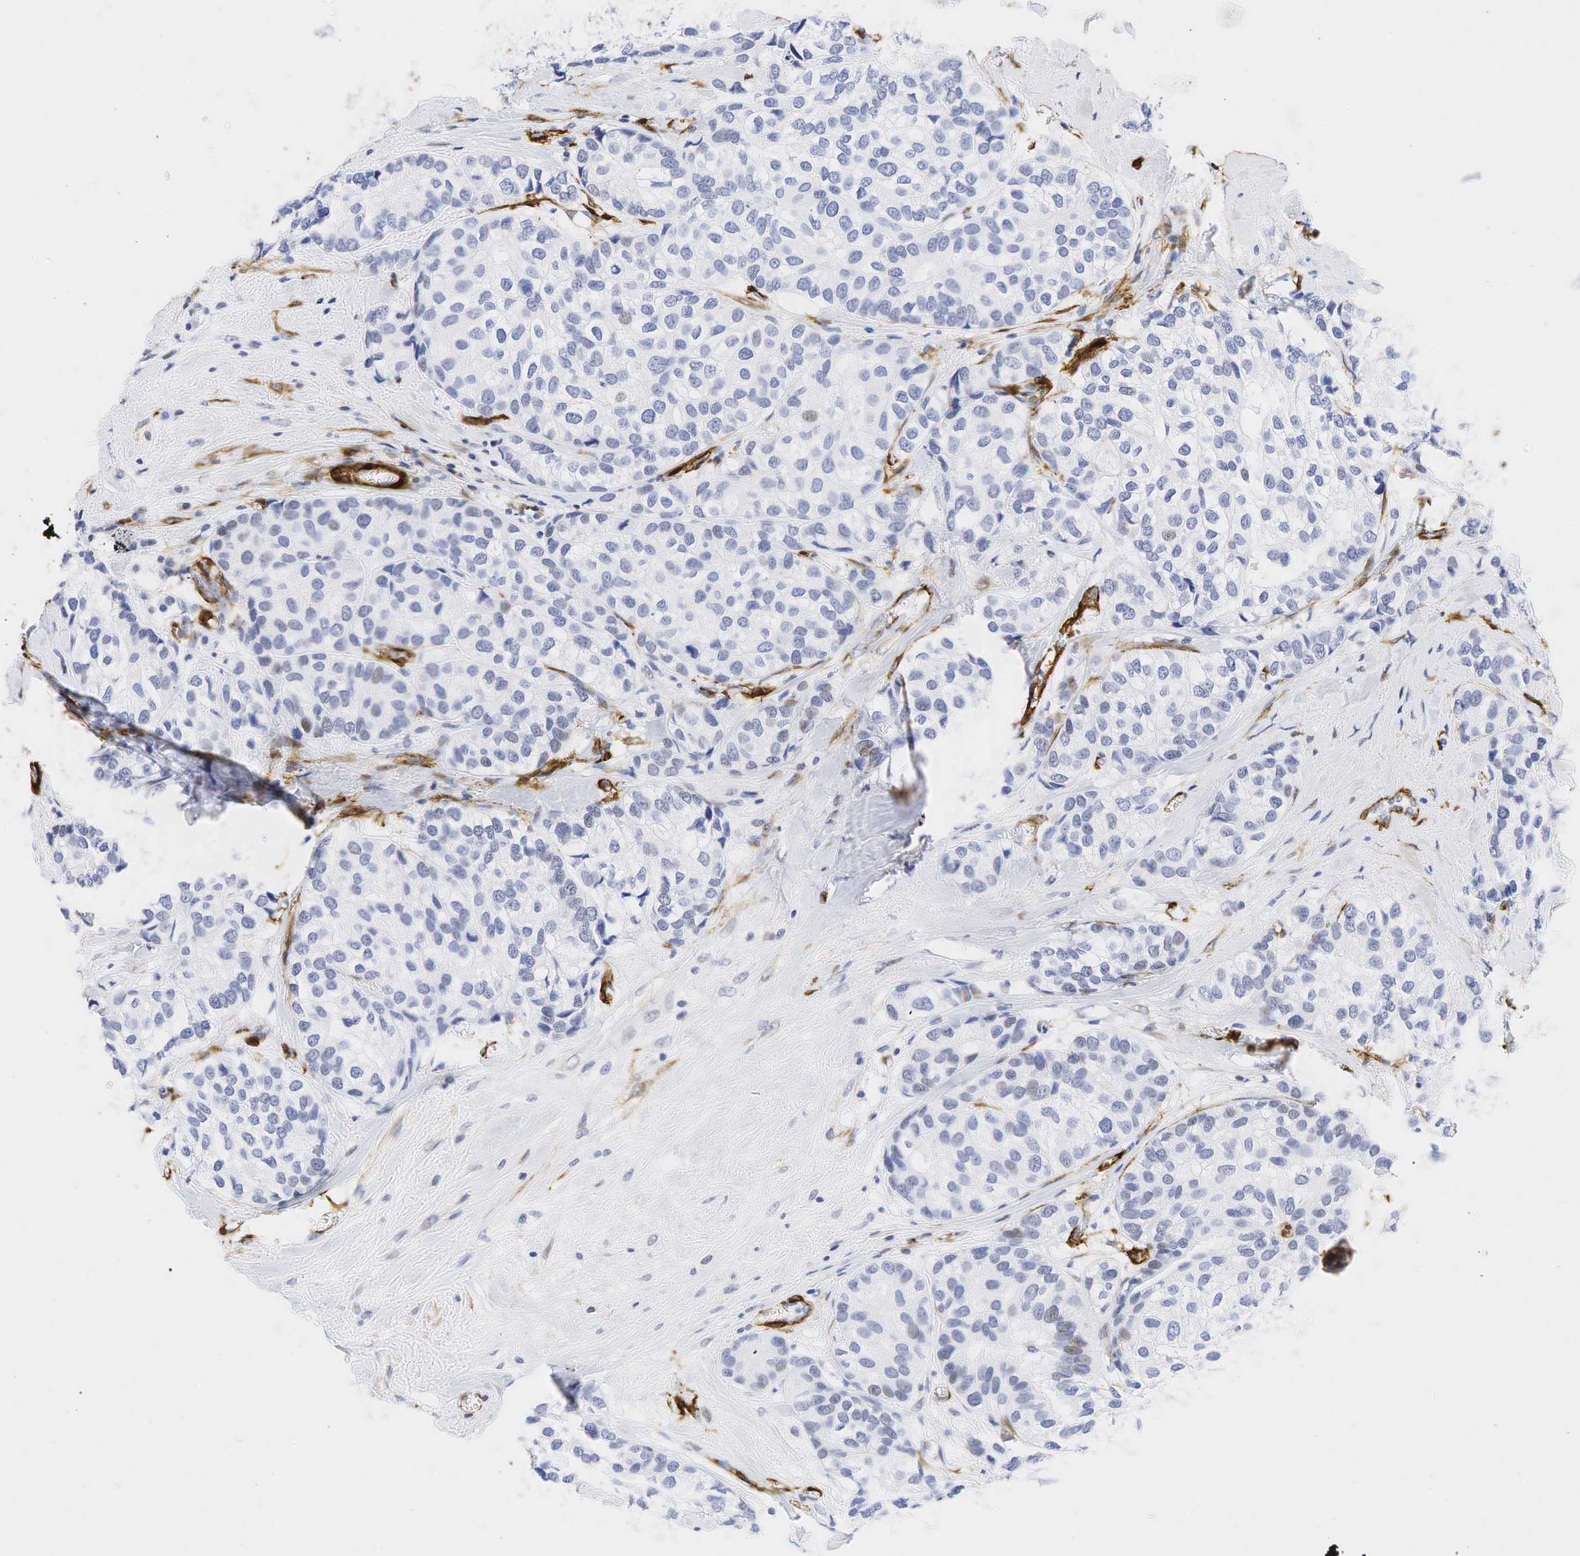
{"staining": {"intensity": "negative", "quantity": "none", "location": "none"}, "tissue": "breast cancer", "cell_type": "Tumor cells", "image_type": "cancer", "snomed": [{"axis": "morphology", "description": "Duct carcinoma"}, {"axis": "topography", "description": "Breast"}], "caption": "This is an IHC image of breast invasive ductal carcinoma. There is no positivity in tumor cells.", "gene": "ACTA2", "patient": {"sex": "female", "age": 68}}